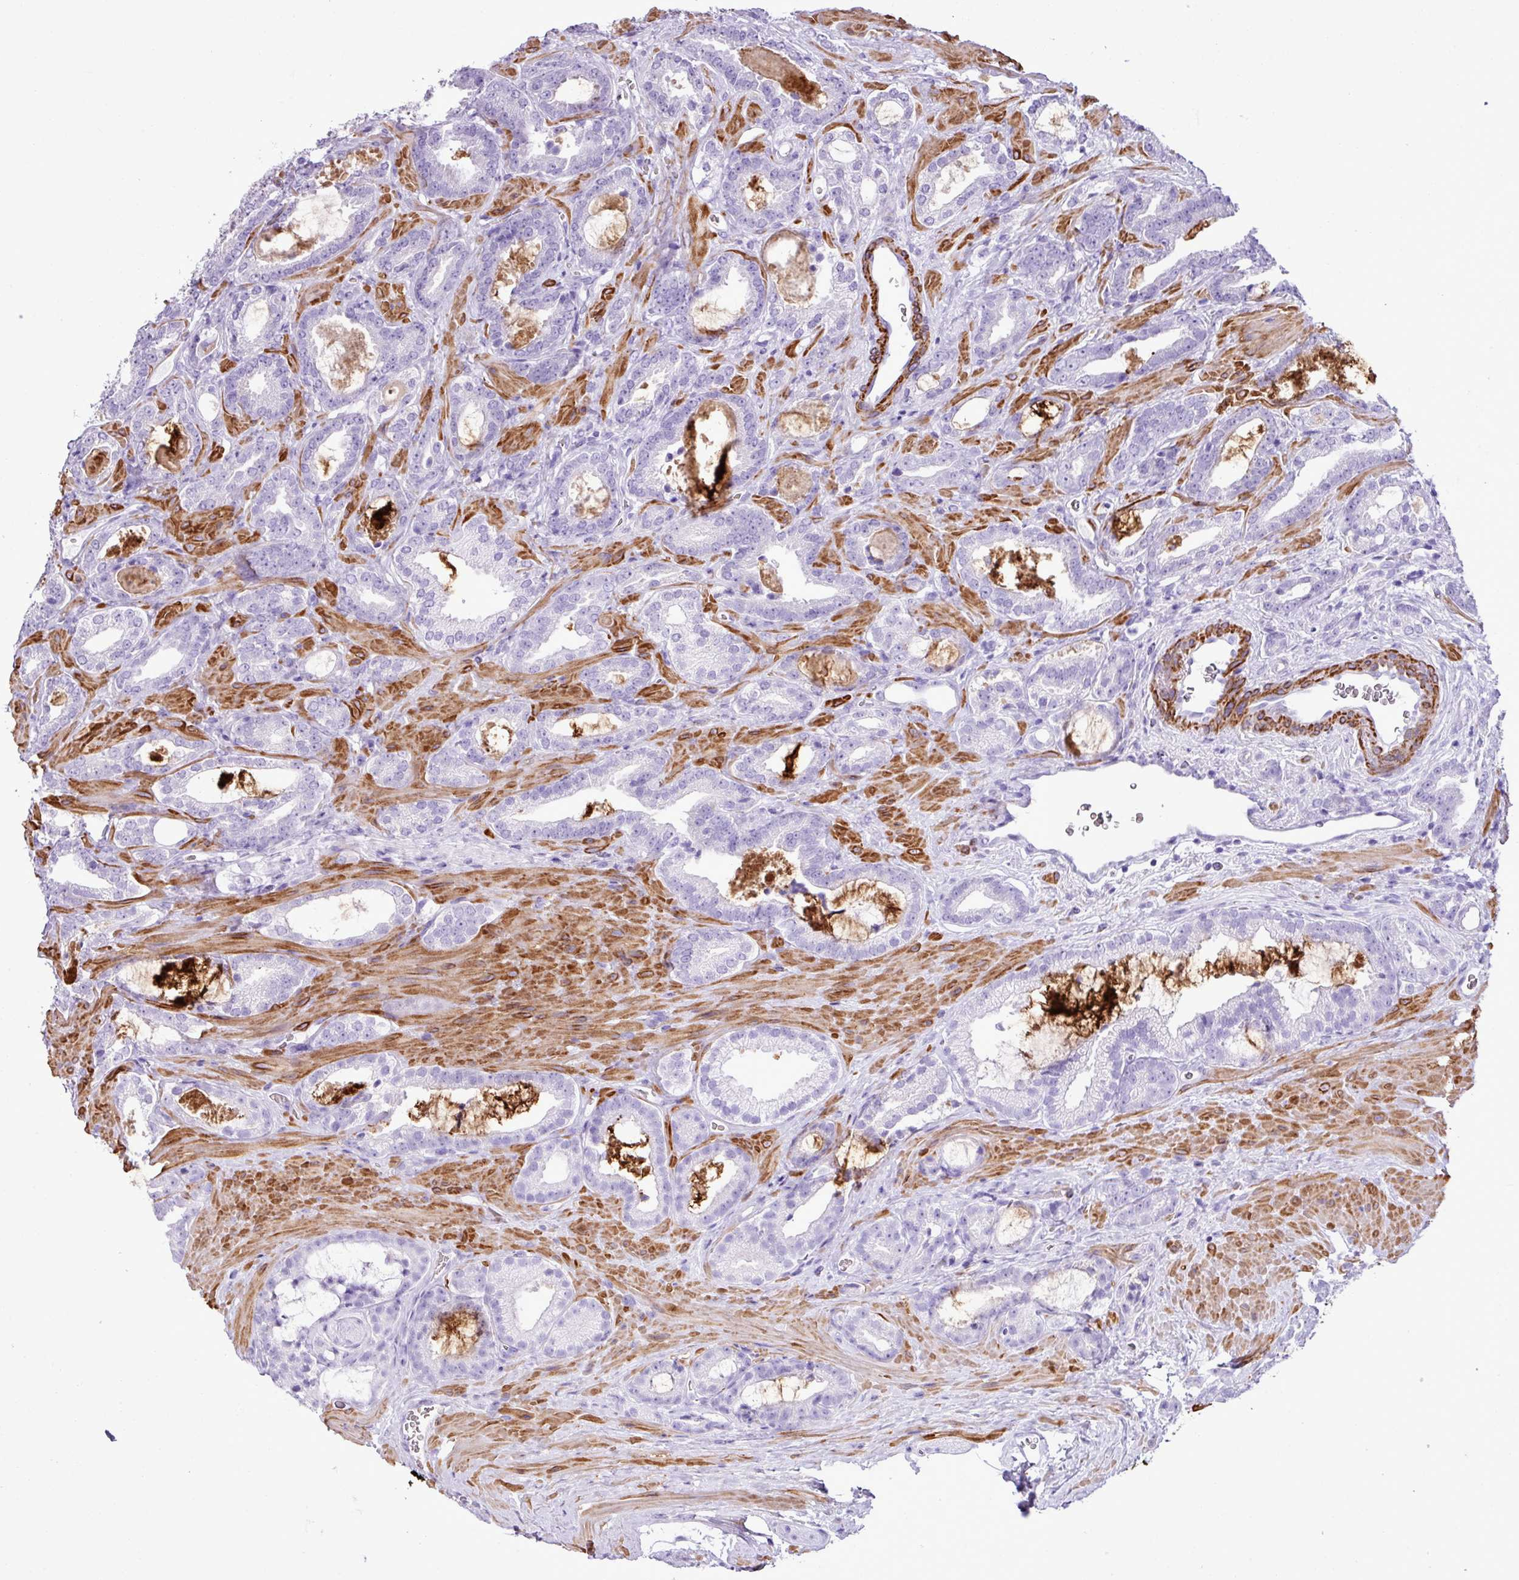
{"staining": {"intensity": "negative", "quantity": "none", "location": "none"}, "tissue": "prostate cancer", "cell_type": "Tumor cells", "image_type": "cancer", "snomed": [{"axis": "morphology", "description": "Adenocarcinoma, Low grade"}, {"axis": "topography", "description": "Prostate"}], "caption": "Tumor cells are negative for protein expression in human low-grade adenocarcinoma (prostate).", "gene": "ZSCAN5A", "patient": {"sex": "male", "age": 62}}